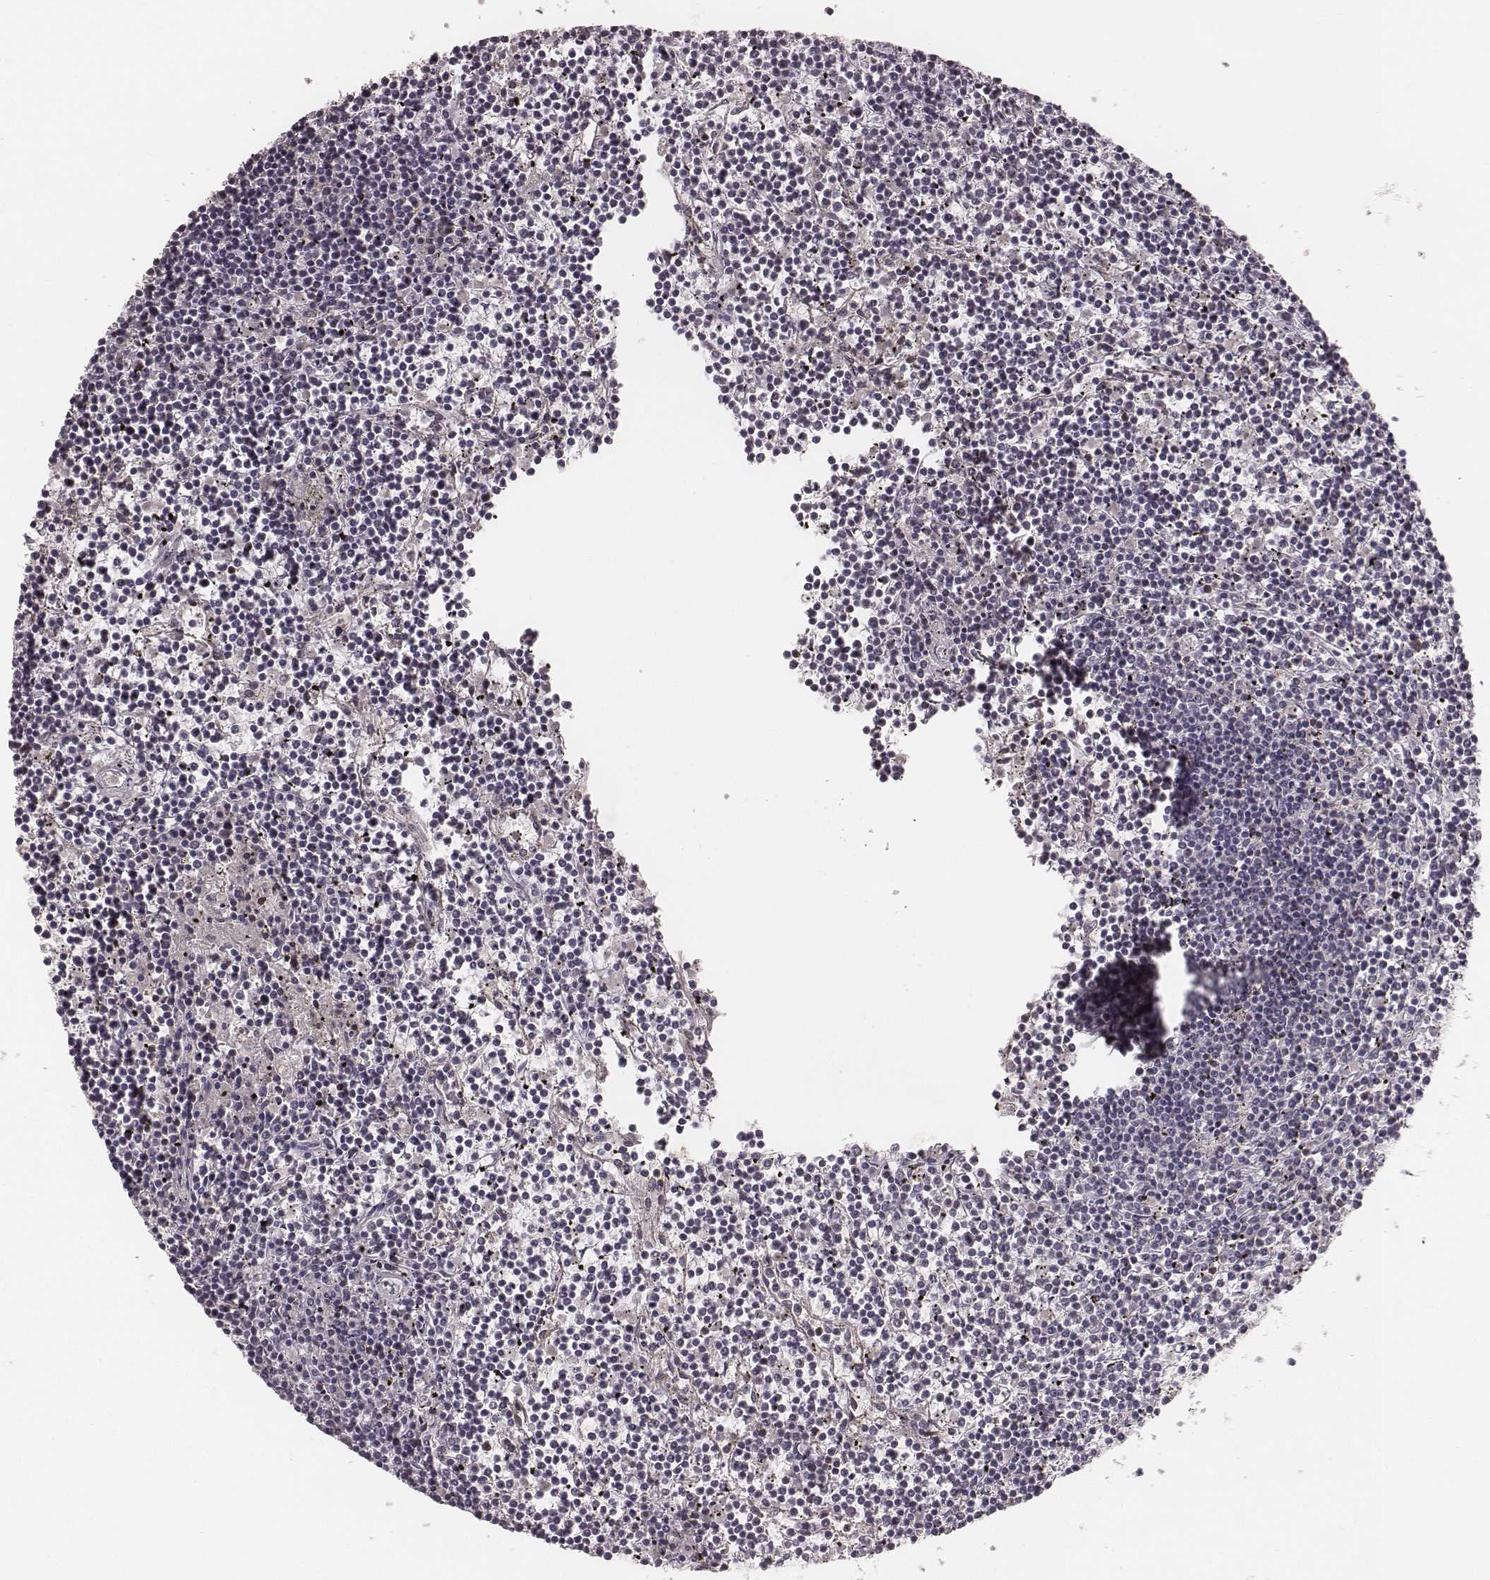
{"staining": {"intensity": "negative", "quantity": "none", "location": "none"}, "tissue": "lymphoma", "cell_type": "Tumor cells", "image_type": "cancer", "snomed": [{"axis": "morphology", "description": "Malignant lymphoma, non-Hodgkin's type, Low grade"}, {"axis": "topography", "description": "Spleen"}], "caption": "High power microscopy image of an immunohistochemistry (IHC) histopathology image of lymphoma, revealing no significant positivity in tumor cells.", "gene": "CD8A", "patient": {"sex": "female", "age": 19}}